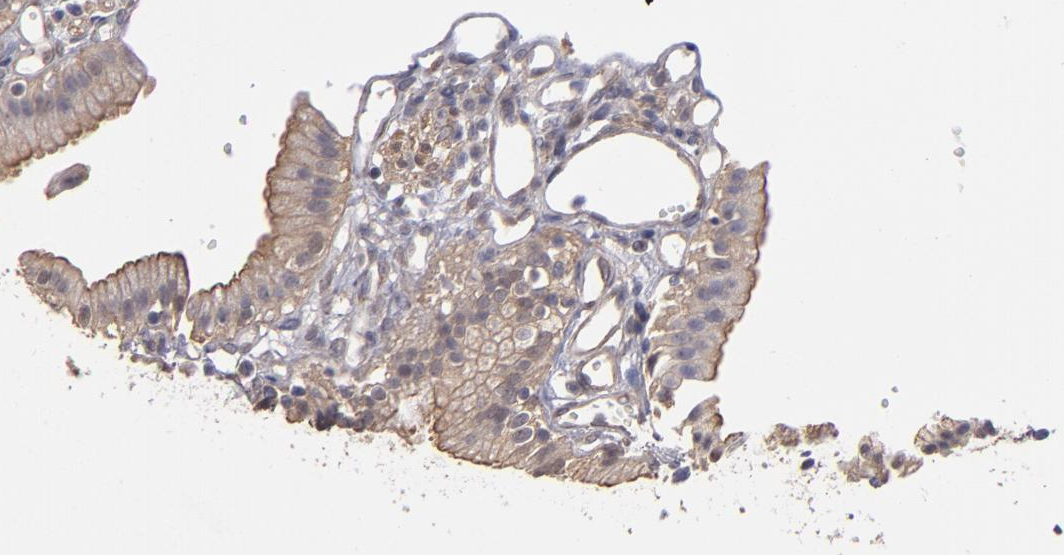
{"staining": {"intensity": "moderate", "quantity": ">75%", "location": "cytoplasmic/membranous"}, "tissue": "gallbladder", "cell_type": "Glandular cells", "image_type": "normal", "snomed": [{"axis": "morphology", "description": "Normal tissue, NOS"}, {"axis": "topography", "description": "Gallbladder"}], "caption": "Benign gallbladder exhibits moderate cytoplasmic/membranous staining in approximately >75% of glandular cells, visualized by immunohistochemistry. The staining was performed using DAB (3,3'-diaminobenzidine) to visualize the protein expression in brown, while the nuclei were stained in blue with hematoxylin (Magnification: 20x).", "gene": "NDRG2", "patient": {"sex": "male", "age": 65}}